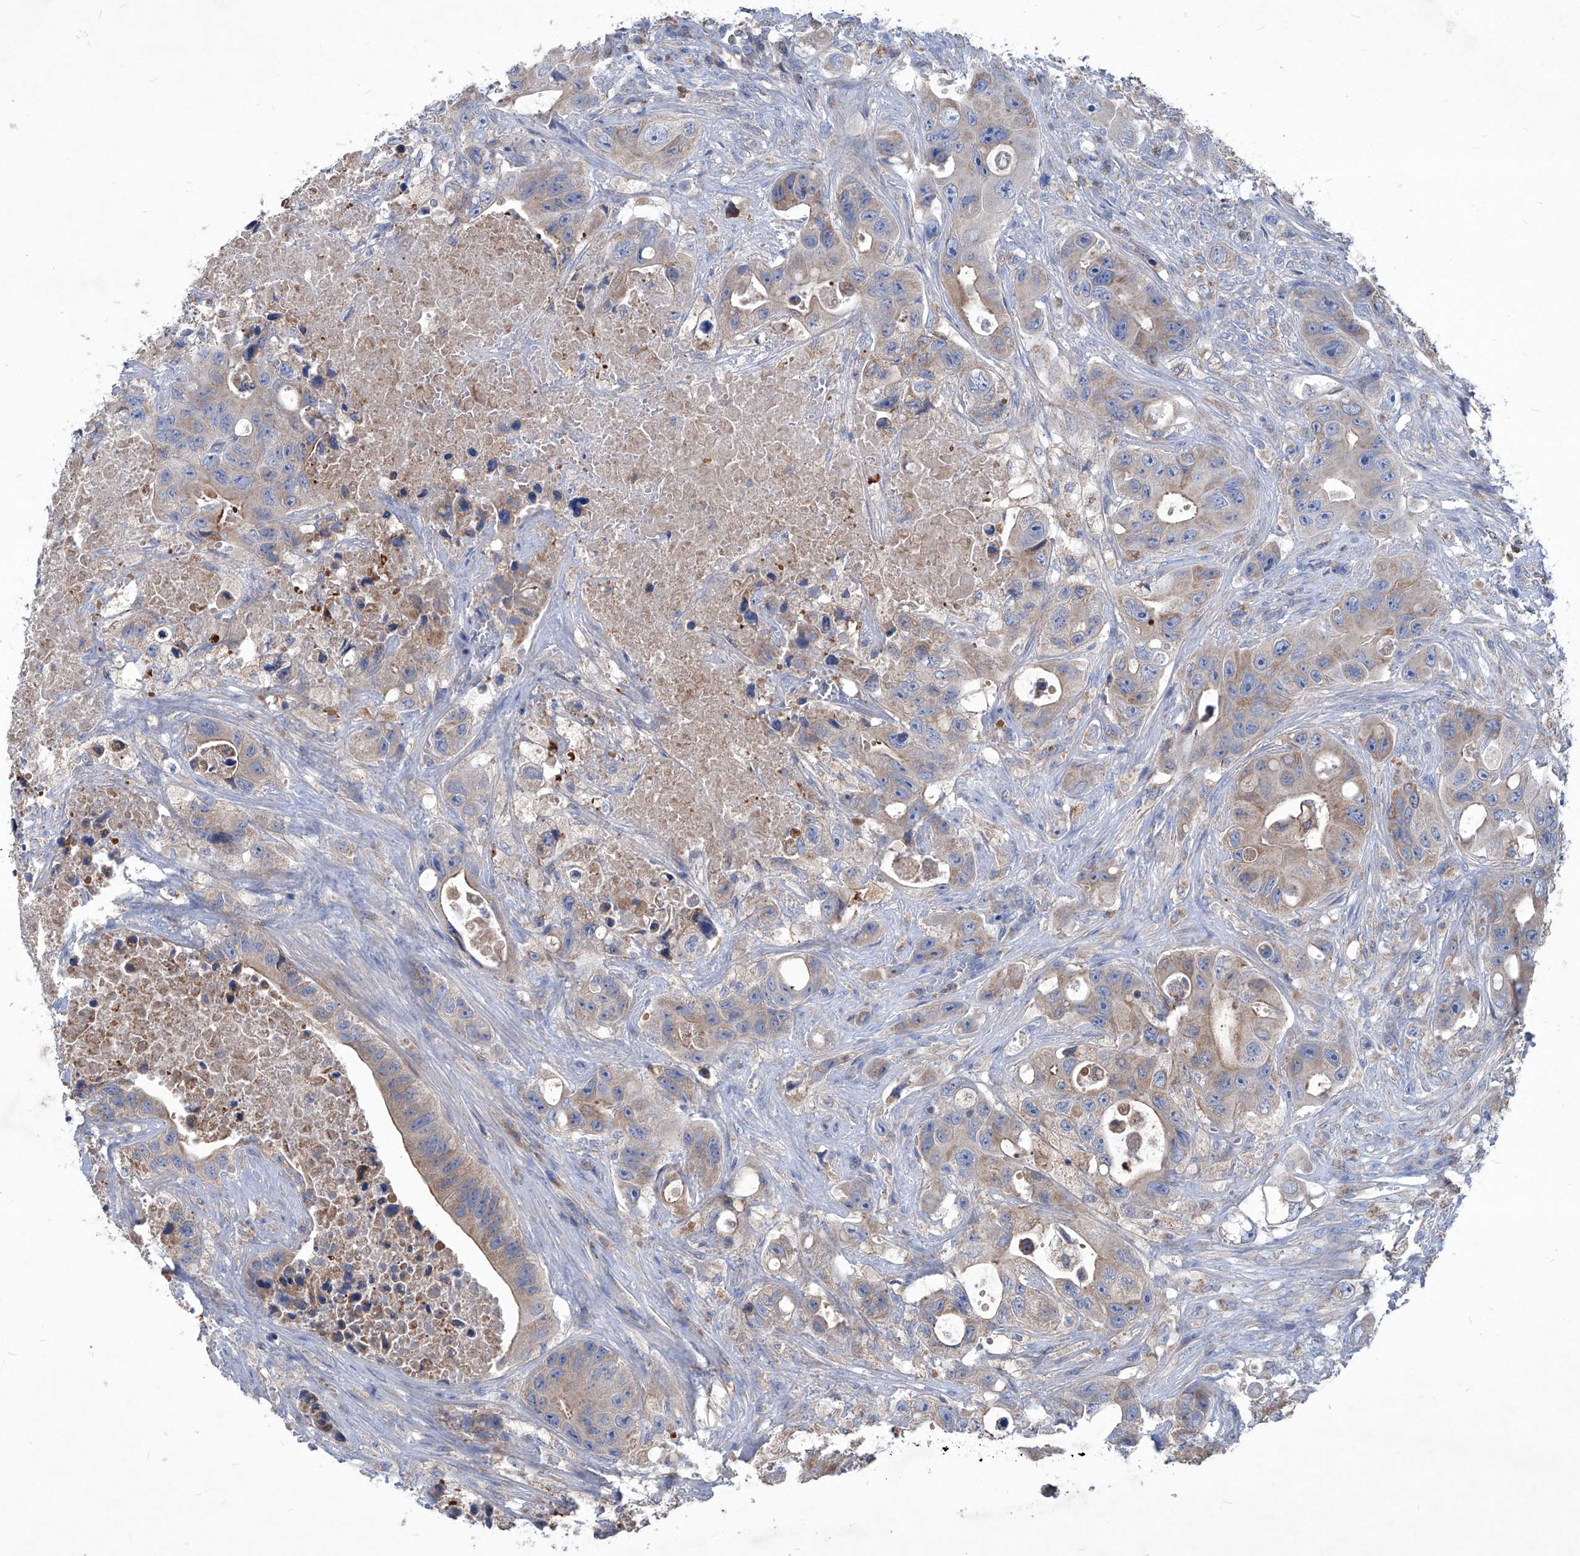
{"staining": {"intensity": "weak", "quantity": "25%-75%", "location": "cytoplasmic/membranous"}, "tissue": "colorectal cancer", "cell_type": "Tumor cells", "image_type": "cancer", "snomed": [{"axis": "morphology", "description": "Adenocarcinoma, NOS"}, {"axis": "topography", "description": "Colon"}], "caption": "The image displays staining of colorectal adenocarcinoma, revealing weak cytoplasmic/membranous protein expression (brown color) within tumor cells. Immunohistochemistry (ihc) stains the protein in brown and the nuclei are stained blue.", "gene": "EPHA8", "patient": {"sex": "female", "age": 46}}